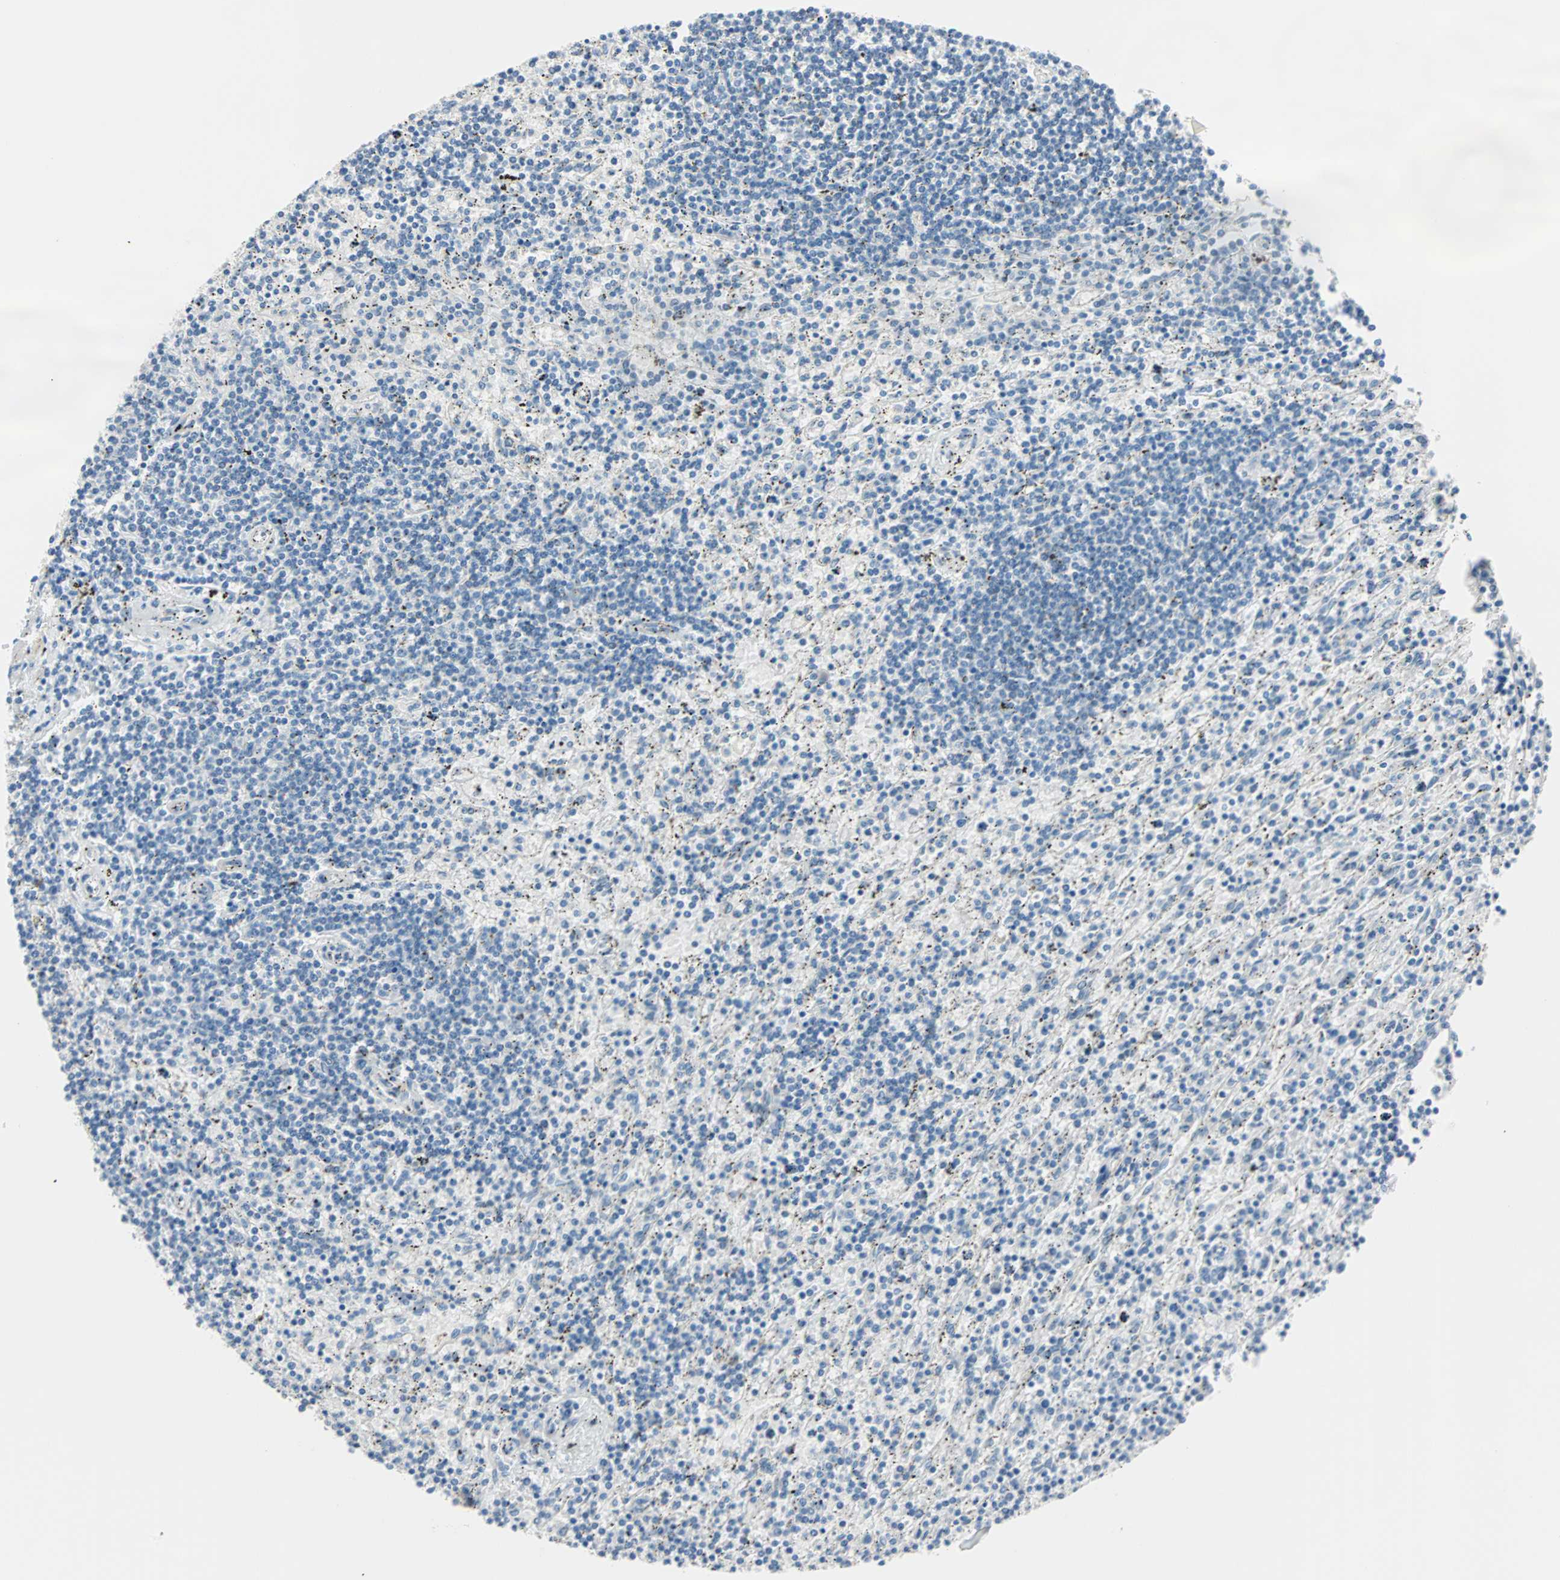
{"staining": {"intensity": "negative", "quantity": "none", "location": "none"}, "tissue": "lymphoma", "cell_type": "Tumor cells", "image_type": "cancer", "snomed": [{"axis": "morphology", "description": "Malignant lymphoma, non-Hodgkin's type, Low grade"}, {"axis": "topography", "description": "Spleen"}], "caption": "Photomicrograph shows no significant protein staining in tumor cells of lymphoma.", "gene": "ULBP1", "patient": {"sex": "male", "age": 76}}